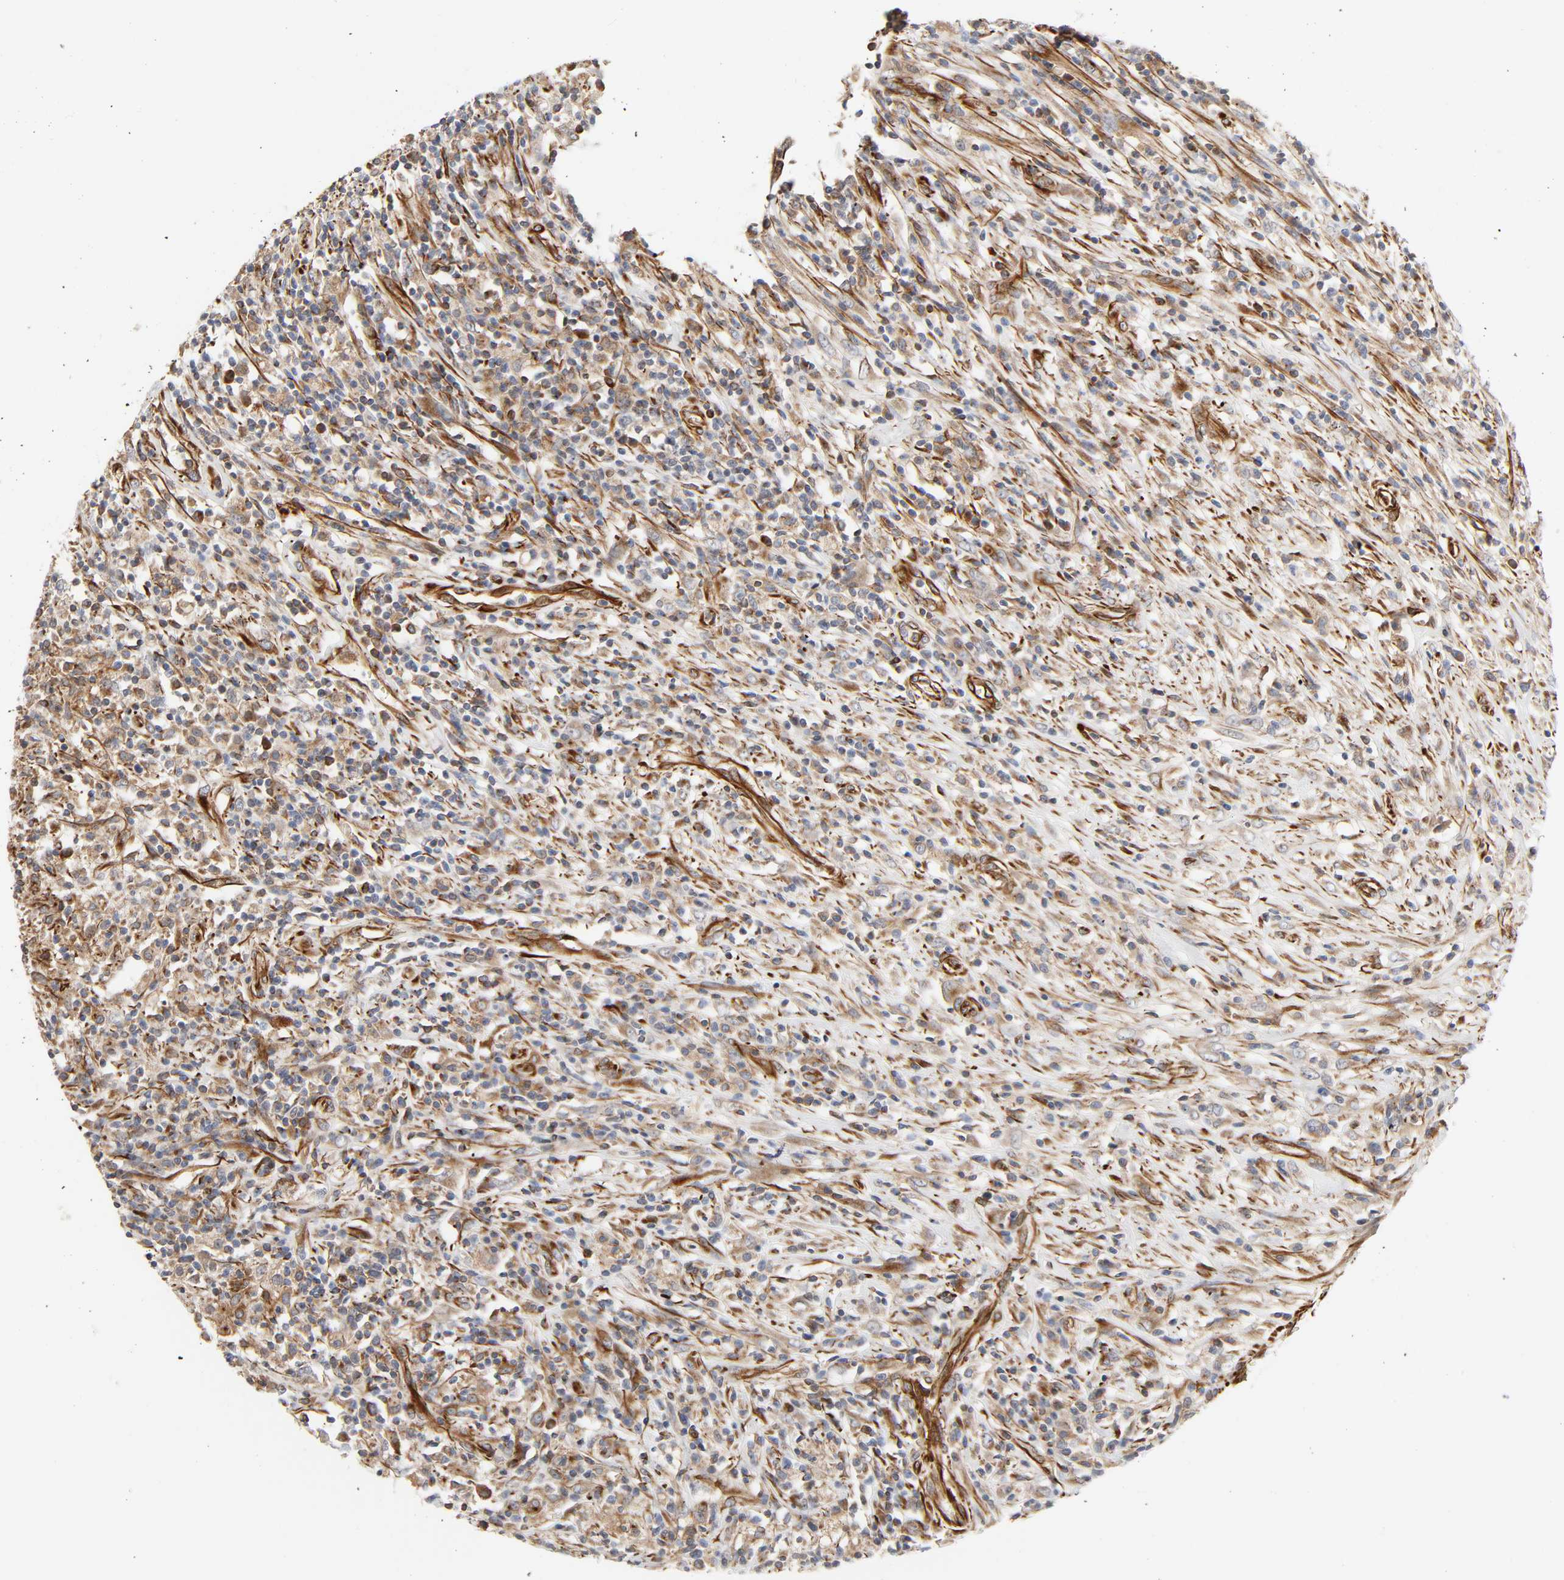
{"staining": {"intensity": "moderate", "quantity": ">75%", "location": "cytoplasmic/membranous"}, "tissue": "lymphoma", "cell_type": "Tumor cells", "image_type": "cancer", "snomed": [{"axis": "morphology", "description": "Malignant lymphoma, non-Hodgkin's type, High grade"}, {"axis": "topography", "description": "Lymph node"}], "caption": "Approximately >75% of tumor cells in human lymphoma demonstrate moderate cytoplasmic/membranous protein staining as visualized by brown immunohistochemical staining.", "gene": "FAM118A", "patient": {"sex": "female", "age": 84}}